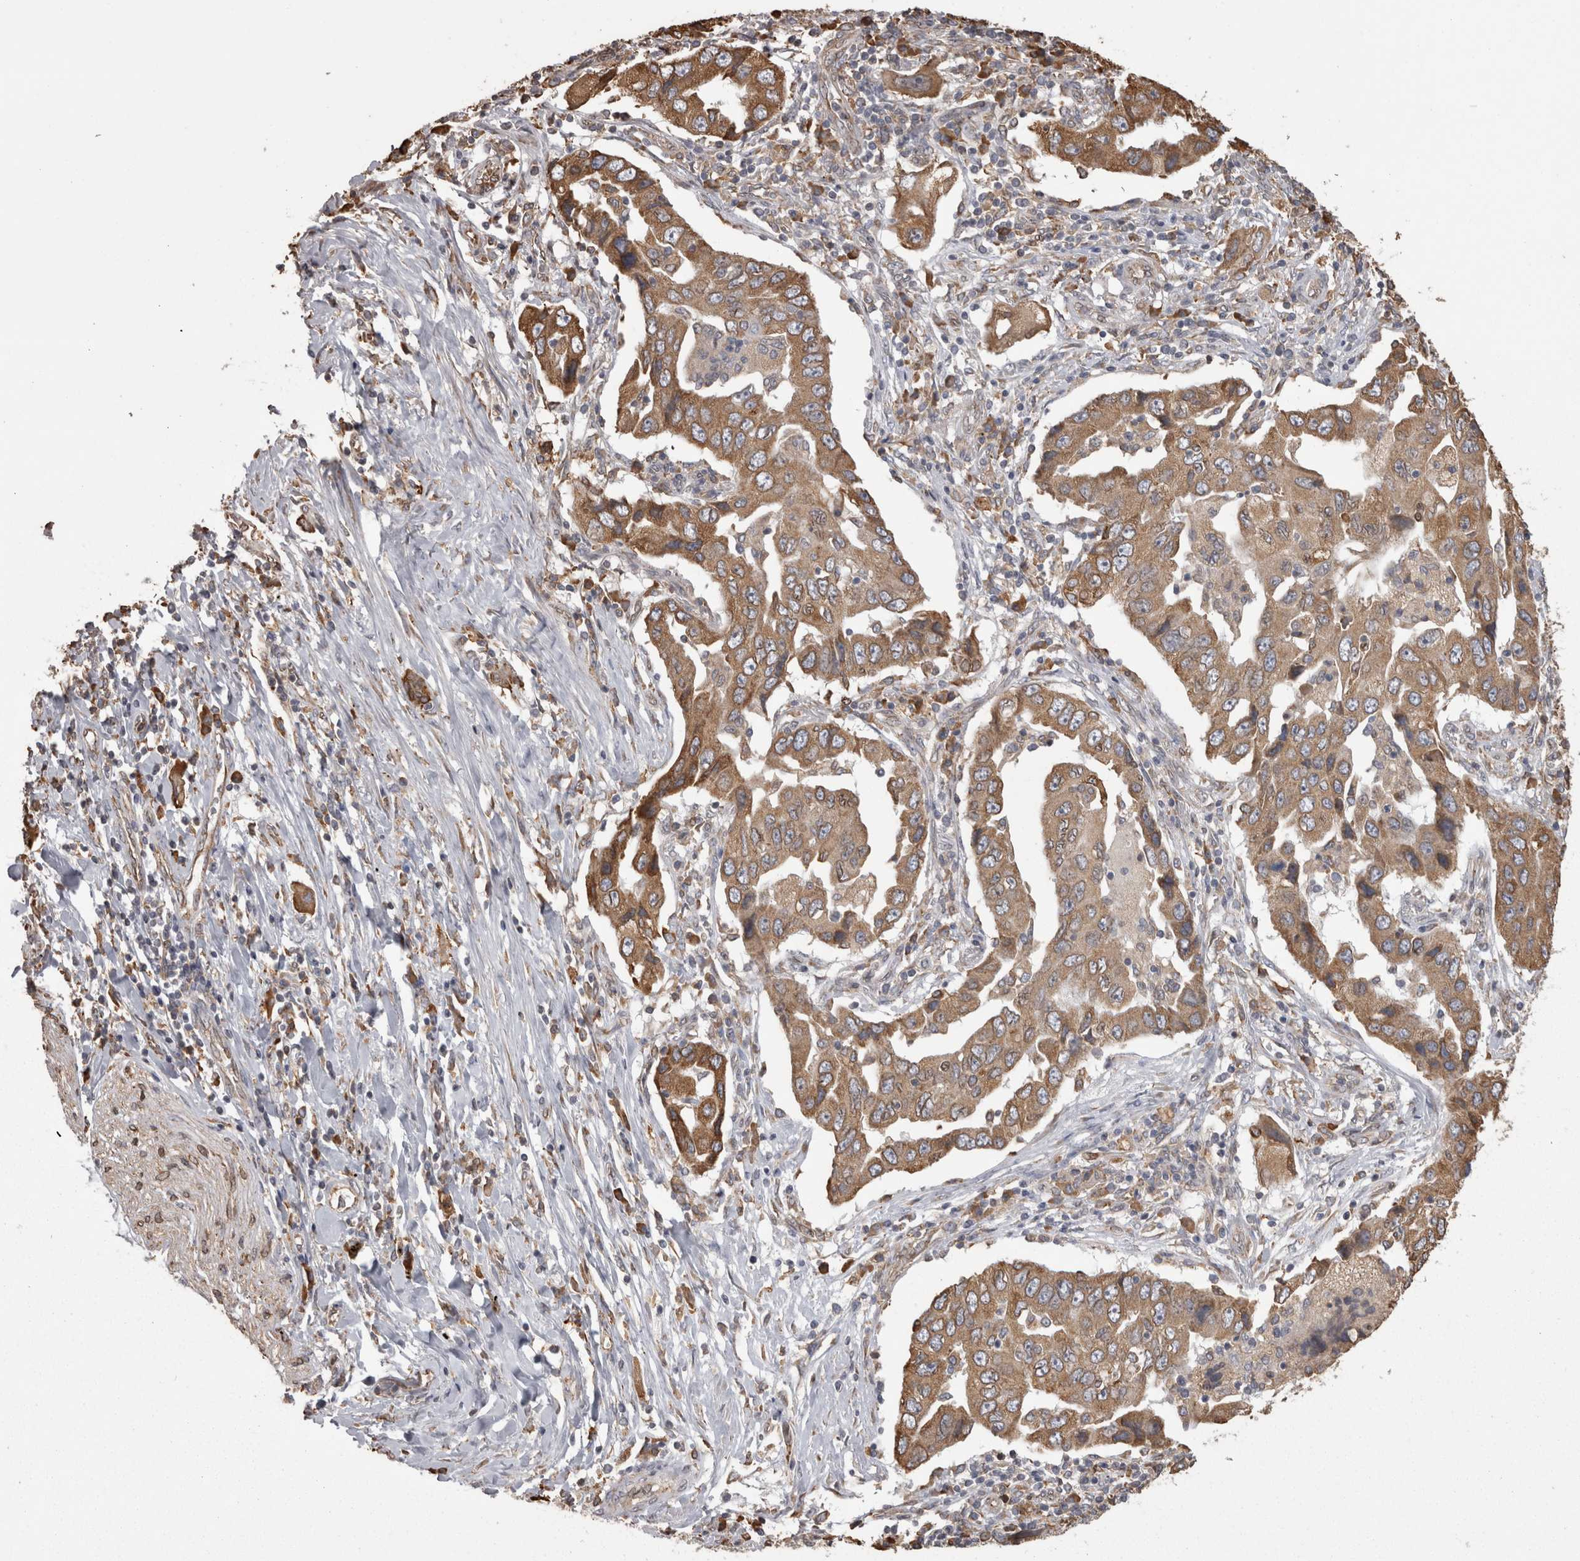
{"staining": {"intensity": "moderate", "quantity": ">75%", "location": "cytoplasmic/membranous"}, "tissue": "lung cancer", "cell_type": "Tumor cells", "image_type": "cancer", "snomed": [{"axis": "morphology", "description": "Adenocarcinoma, NOS"}, {"axis": "topography", "description": "Lung"}], "caption": "The photomicrograph reveals immunohistochemical staining of adenocarcinoma (lung). There is moderate cytoplasmic/membranous positivity is appreciated in approximately >75% of tumor cells. The protein is stained brown, and the nuclei are stained in blue (DAB IHC with brightfield microscopy, high magnification).", "gene": "PON2", "patient": {"sex": "female", "age": 65}}